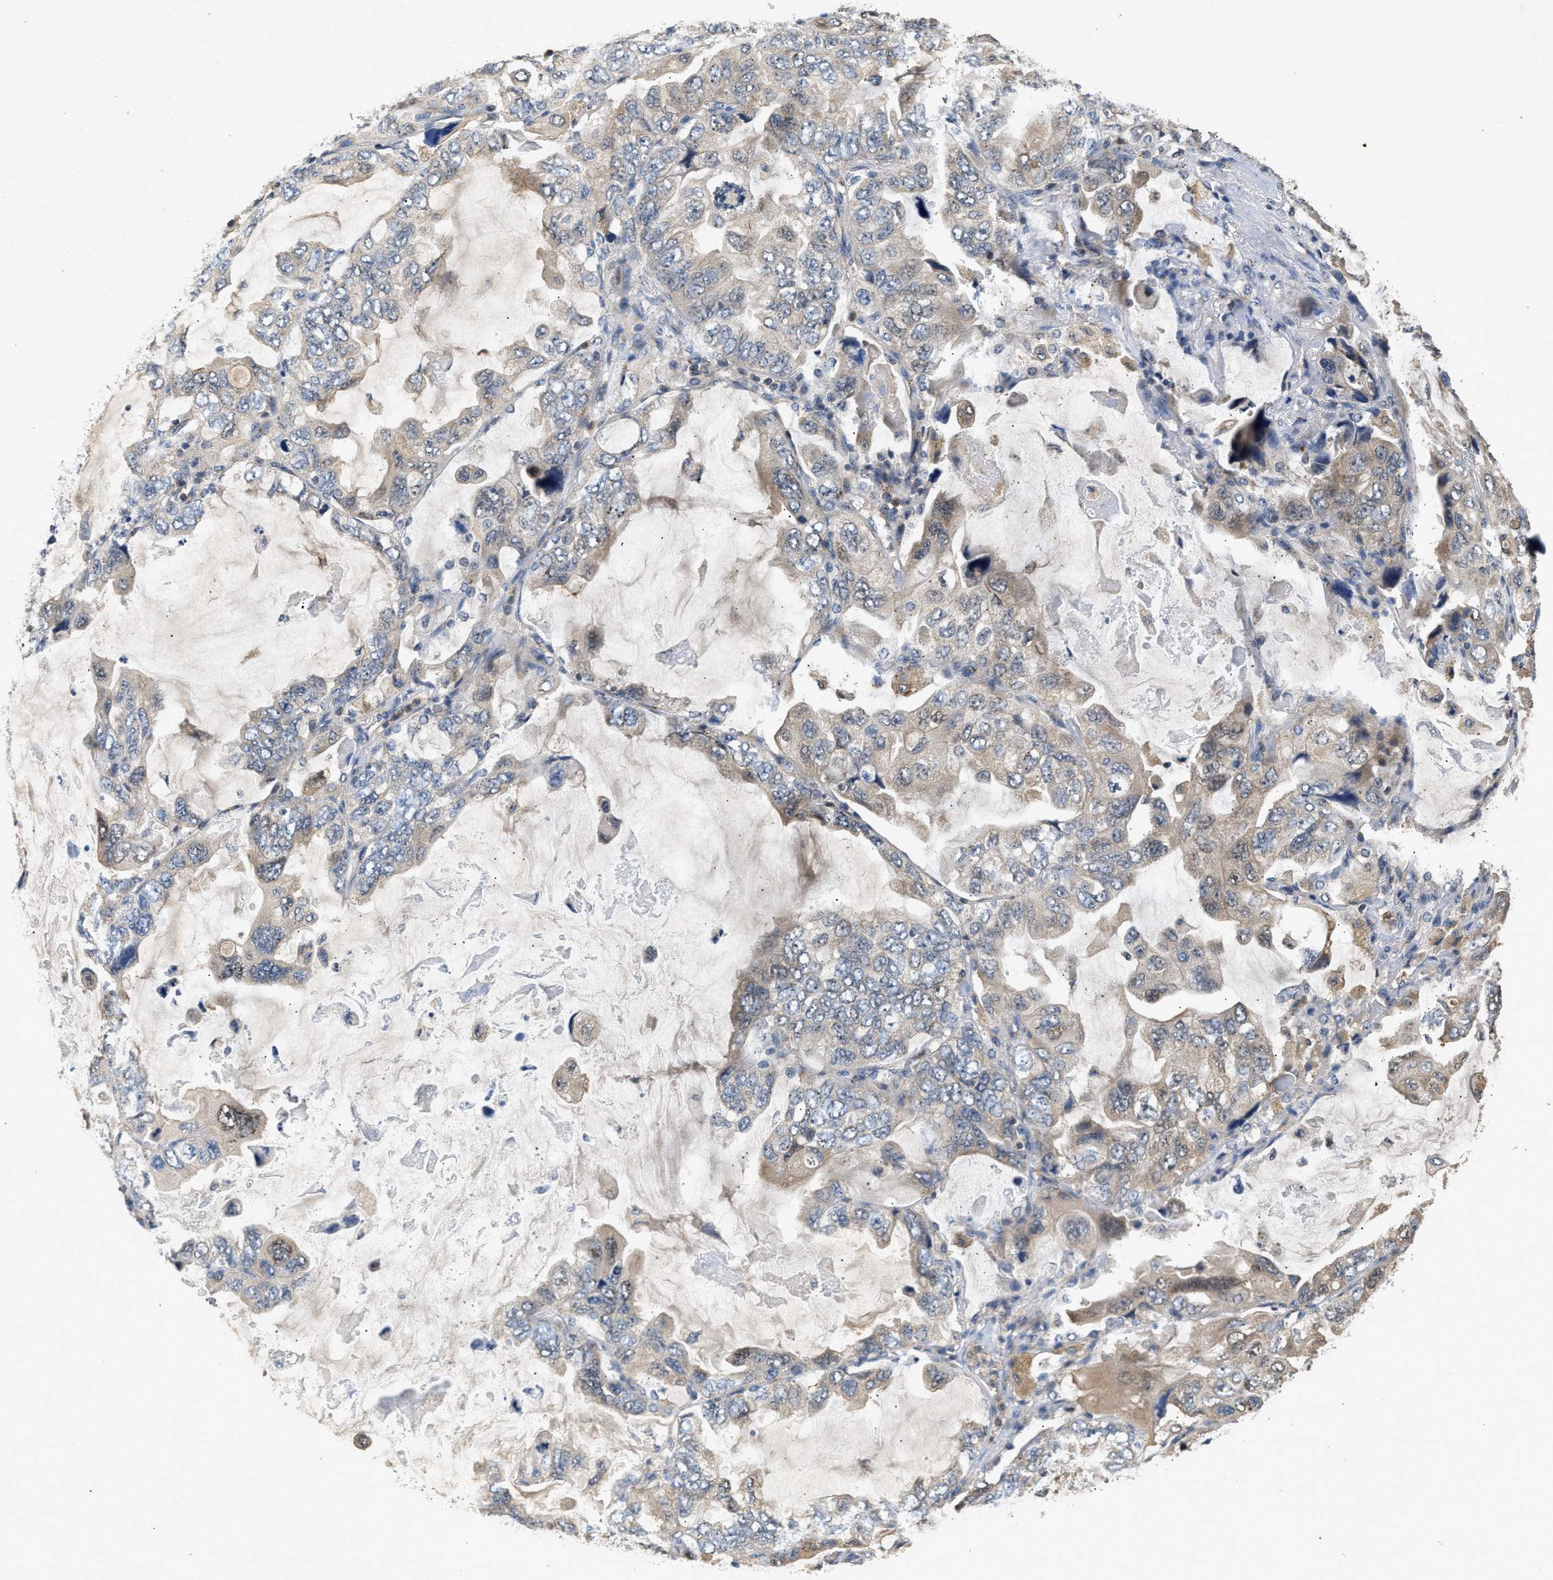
{"staining": {"intensity": "weak", "quantity": "<25%", "location": "cytoplasmic/membranous"}, "tissue": "lung cancer", "cell_type": "Tumor cells", "image_type": "cancer", "snomed": [{"axis": "morphology", "description": "Squamous cell carcinoma, NOS"}, {"axis": "topography", "description": "Lung"}], "caption": "This is an IHC micrograph of human squamous cell carcinoma (lung). There is no positivity in tumor cells.", "gene": "CHUK", "patient": {"sex": "female", "age": 73}}